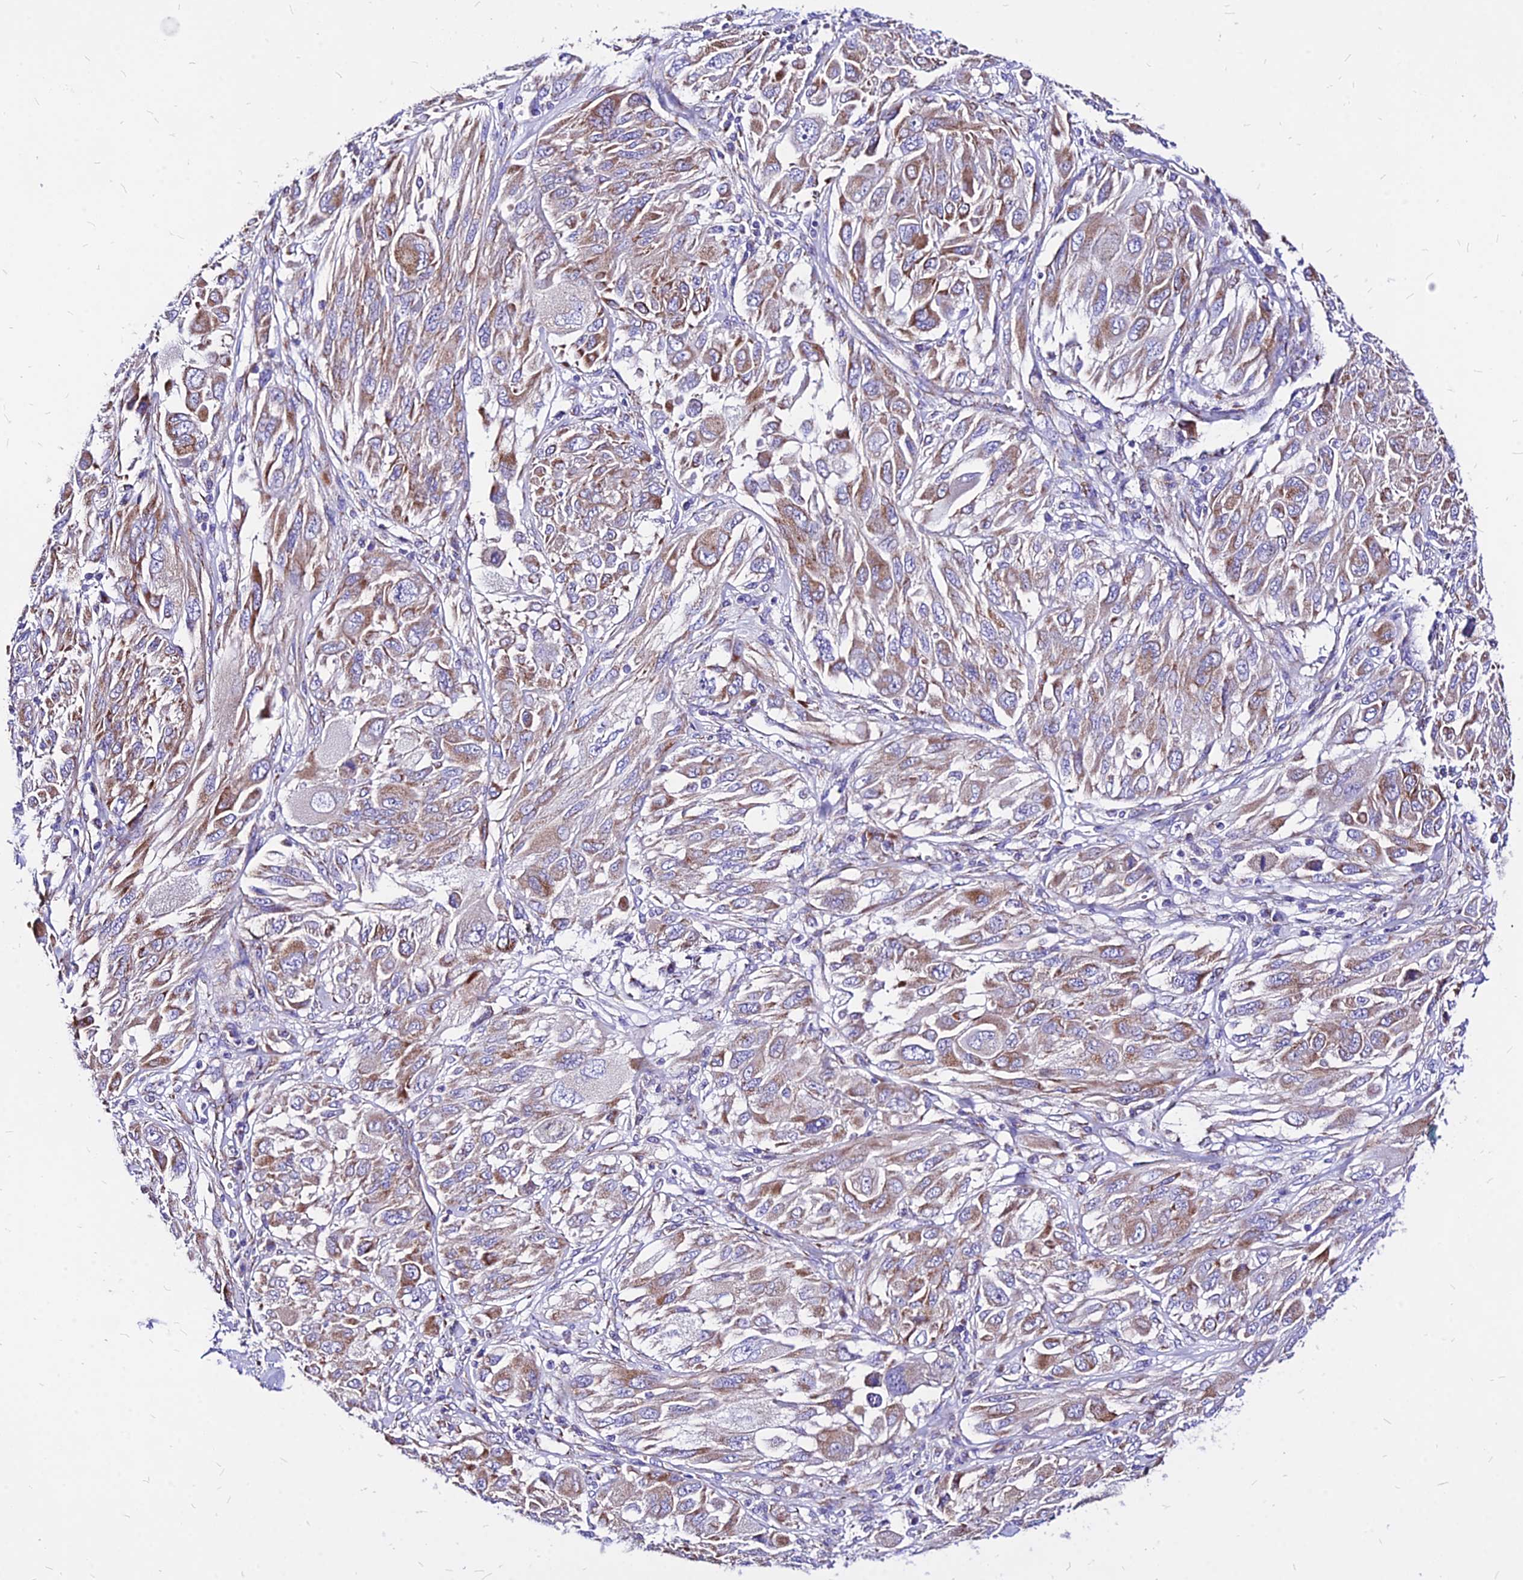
{"staining": {"intensity": "moderate", "quantity": ">75%", "location": "cytoplasmic/membranous"}, "tissue": "melanoma", "cell_type": "Tumor cells", "image_type": "cancer", "snomed": [{"axis": "morphology", "description": "Malignant melanoma, NOS"}, {"axis": "topography", "description": "Skin"}], "caption": "Tumor cells exhibit medium levels of moderate cytoplasmic/membranous expression in approximately >75% of cells in human malignant melanoma. (brown staining indicates protein expression, while blue staining denotes nuclei).", "gene": "MRPL3", "patient": {"sex": "female", "age": 91}}